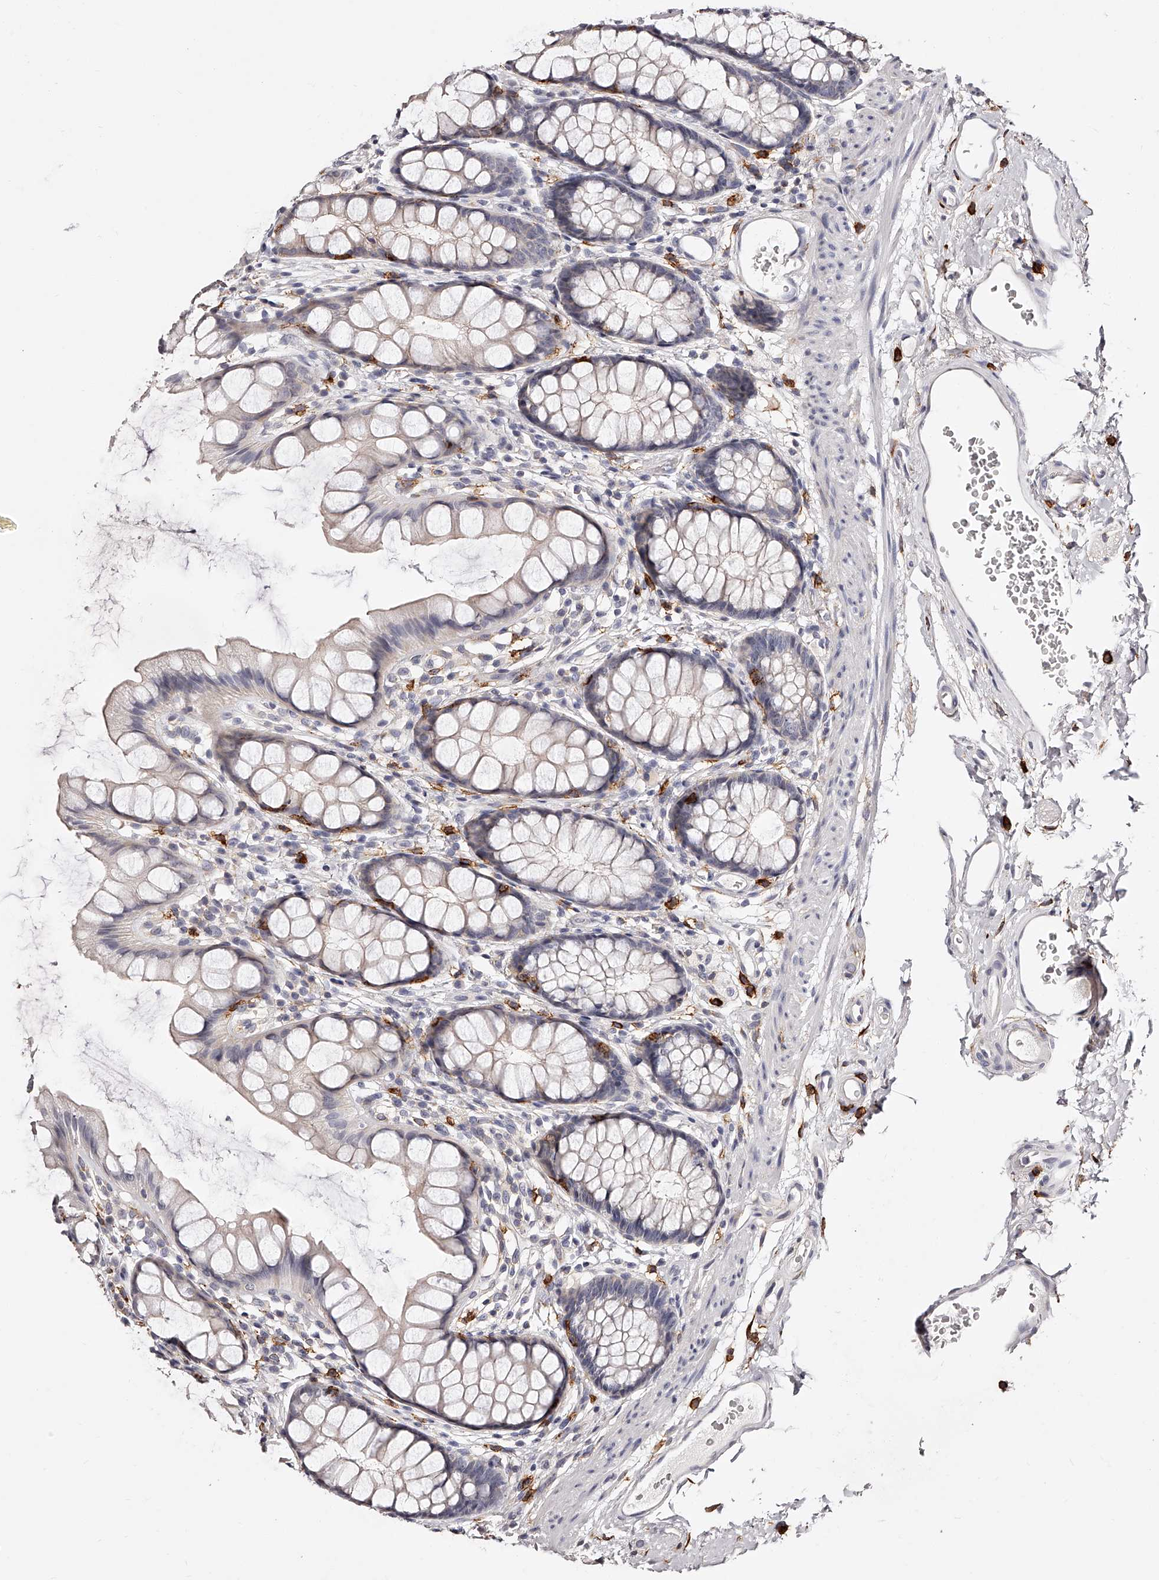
{"staining": {"intensity": "weak", "quantity": "<25%", "location": "cytoplasmic/membranous"}, "tissue": "rectum", "cell_type": "Glandular cells", "image_type": "normal", "snomed": [{"axis": "morphology", "description": "Normal tissue, NOS"}, {"axis": "topography", "description": "Rectum"}], "caption": "This histopathology image is of normal rectum stained with IHC to label a protein in brown with the nuclei are counter-stained blue. There is no staining in glandular cells. (DAB IHC, high magnification).", "gene": "CD82", "patient": {"sex": "female", "age": 65}}